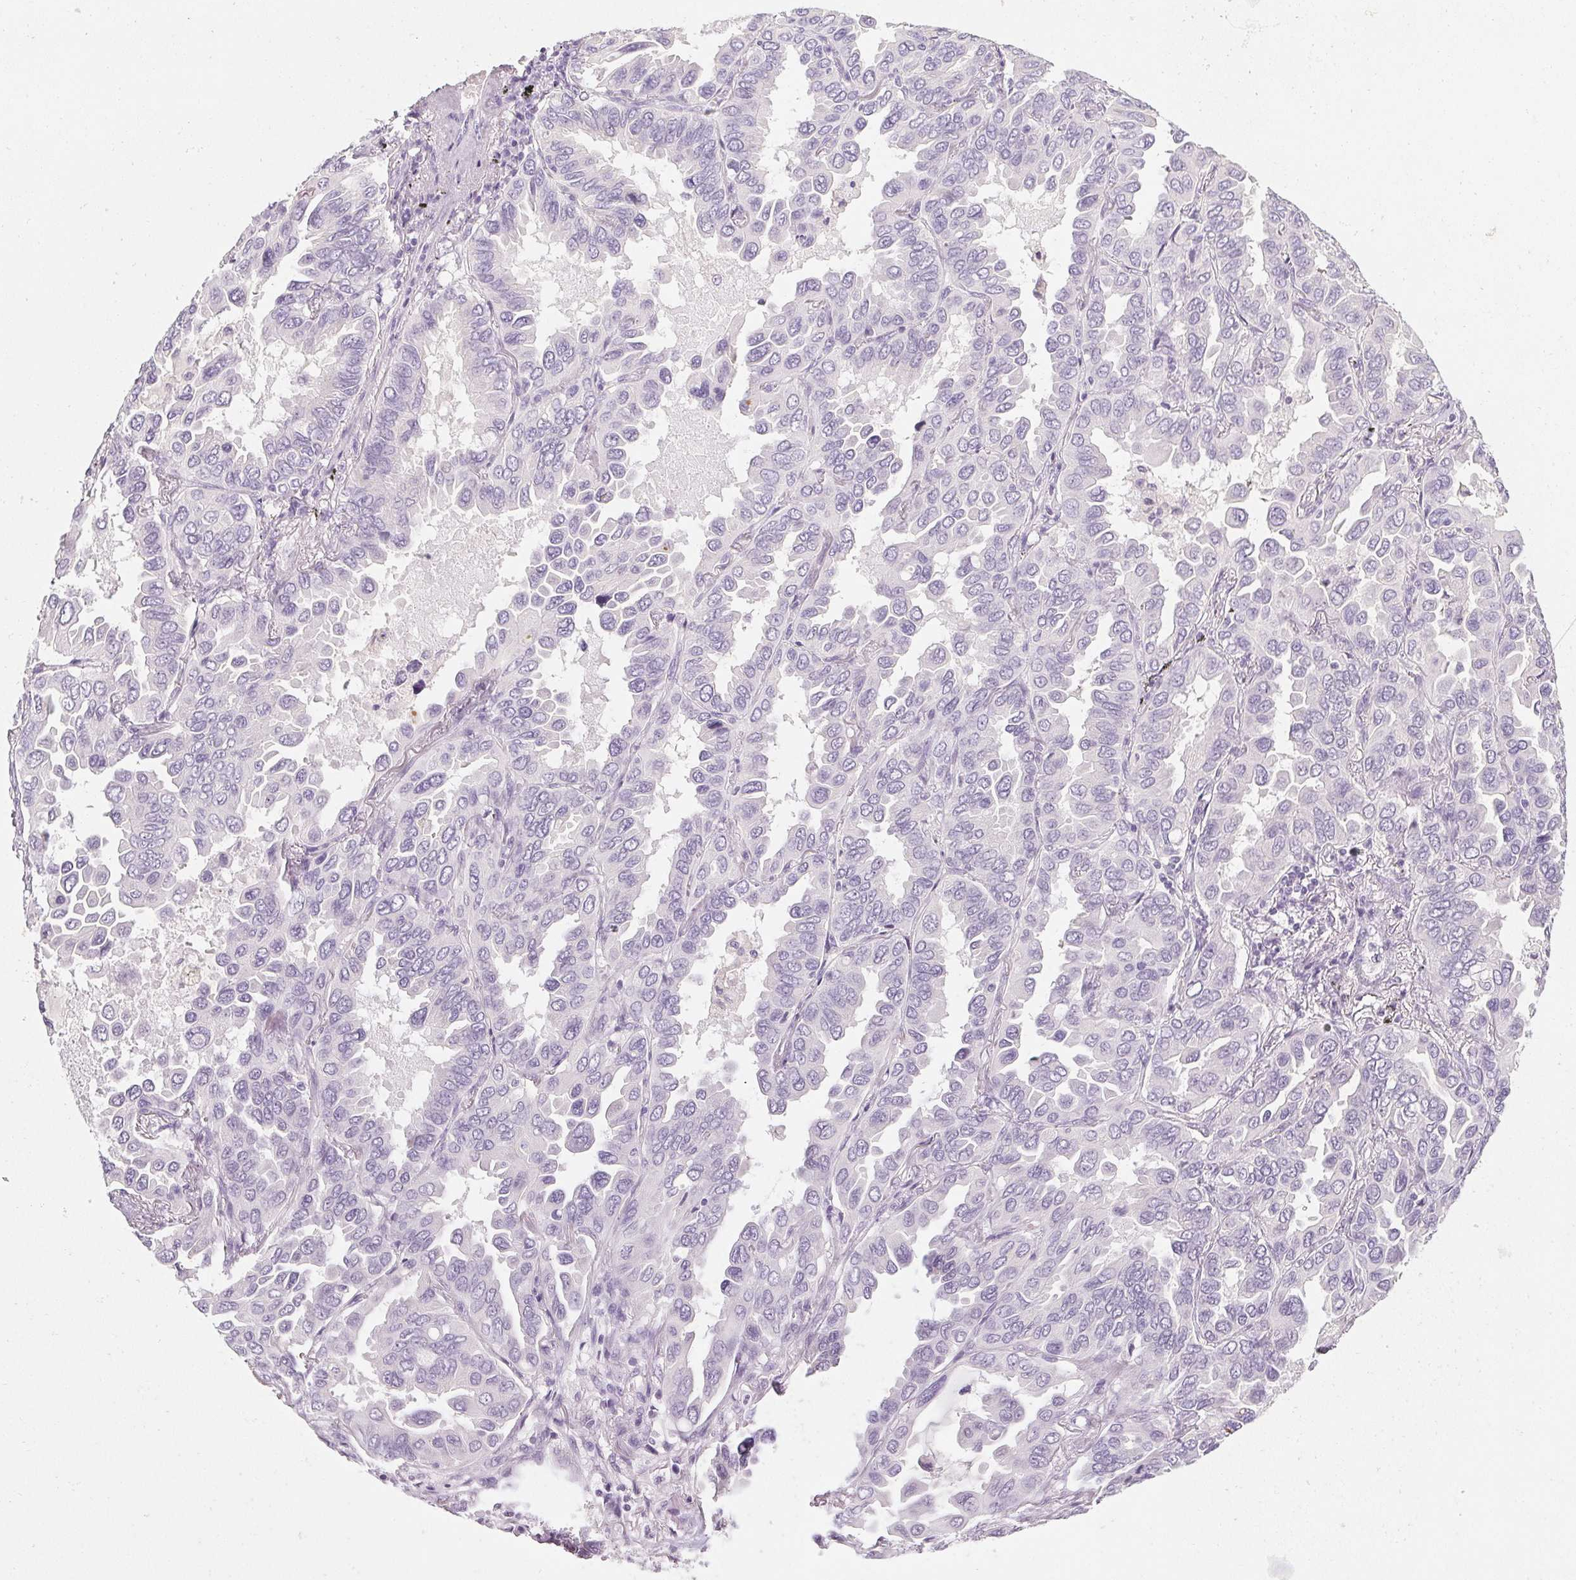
{"staining": {"intensity": "negative", "quantity": "none", "location": "none"}, "tissue": "lung cancer", "cell_type": "Tumor cells", "image_type": "cancer", "snomed": [{"axis": "morphology", "description": "Adenocarcinoma, NOS"}, {"axis": "topography", "description": "Lung"}], "caption": "IHC of lung adenocarcinoma reveals no positivity in tumor cells.", "gene": "TMEM72", "patient": {"sex": "male", "age": 64}}